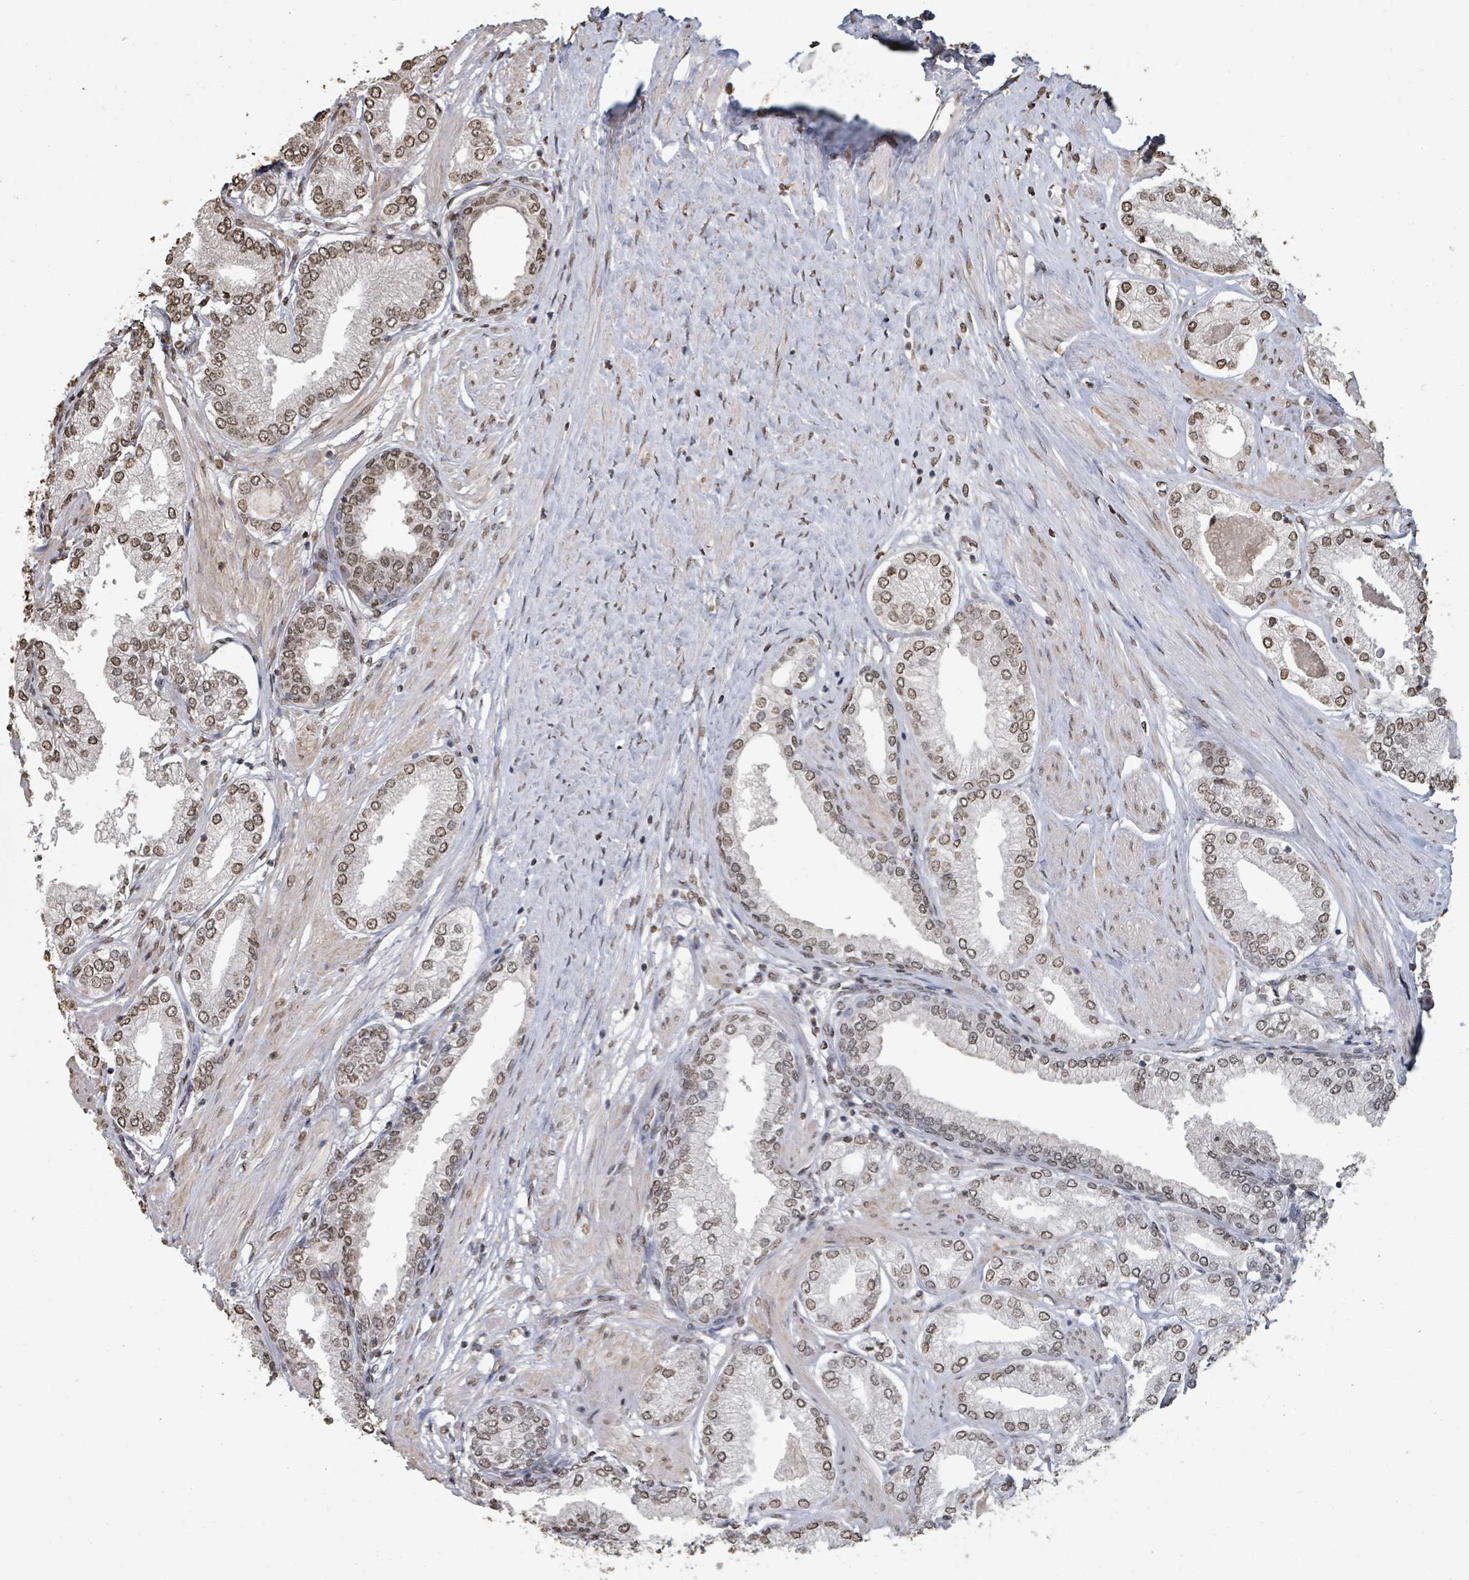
{"staining": {"intensity": "moderate", "quantity": ">75%", "location": "nuclear"}, "tissue": "prostate cancer", "cell_type": "Tumor cells", "image_type": "cancer", "snomed": [{"axis": "morphology", "description": "Adenocarcinoma, High grade"}, {"axis": "topography", "description": "Prostate and seminal vesicle, NOS"}], "caption": "An IHC histopathology image of tumor tissue is shown. Protein staining in brown highlights moderate nuclear positivity in prostate high-grade adenocarcinoma within tumor cells. The staining is performed using DAB (3,3'-diaminobenzidine) brown chromogen to label protein expression. The nuclei are counter-stained blue using hematoxylin.", "gene": "MRPS12", "patient": {"sex": "male", "age": 64}}